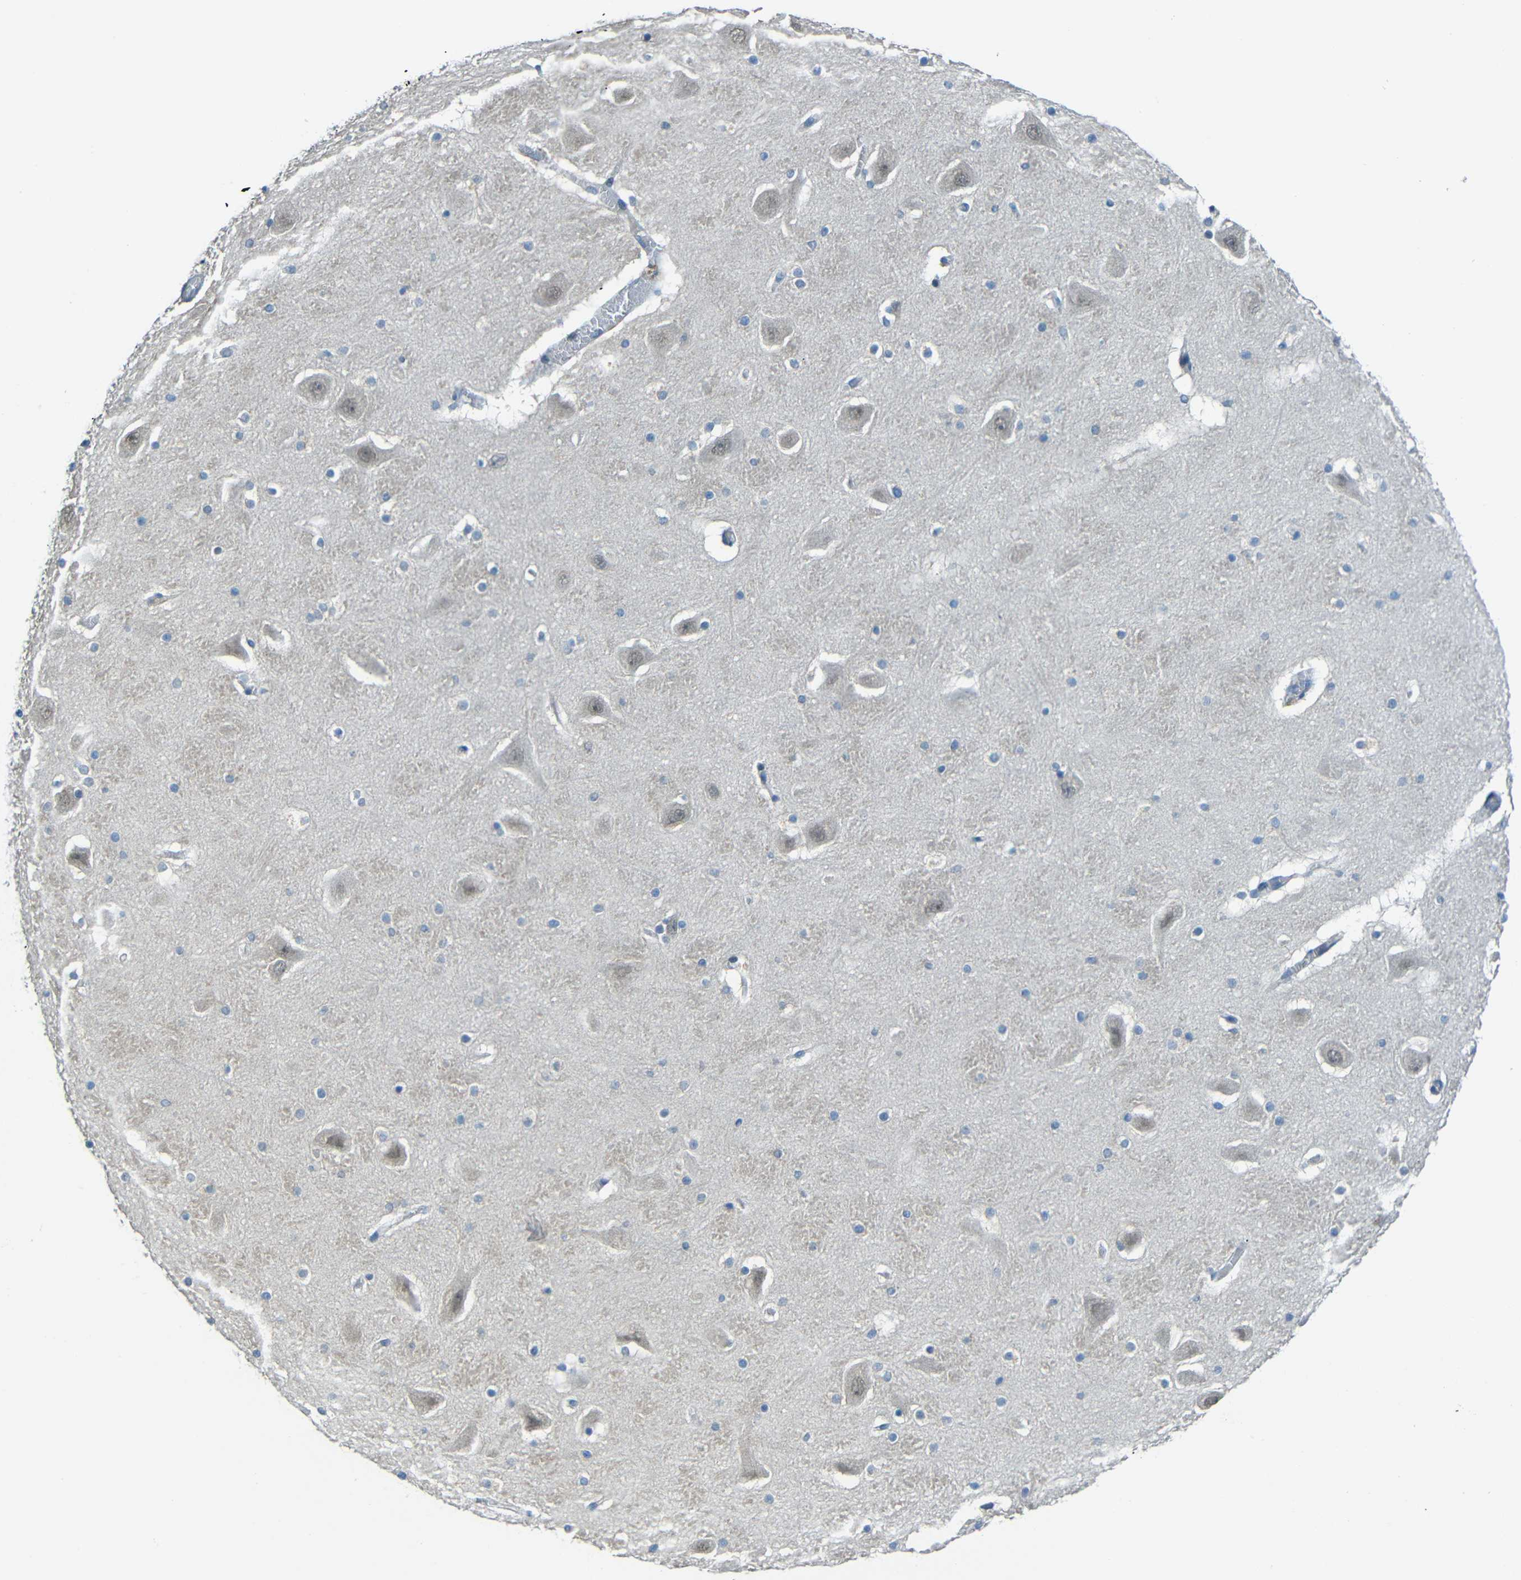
{"staining": {"intensity": "negative", "quantity": "none", "location": "none"}, "tissue": "hippocampus", "cell_type": "Glial cells", "image_type": "normal", "snomed": [{"axis": "morphology", "description": "Normal tissue, NOS"}, {"axis": "topography", "description": "Hippocampus"}], "caption": "The photomicrograph displays no staining of glial cells in unremarkable hippocampus.", "gene": "ANKRD22", "patient": {"sex": "male", "age": 45}}